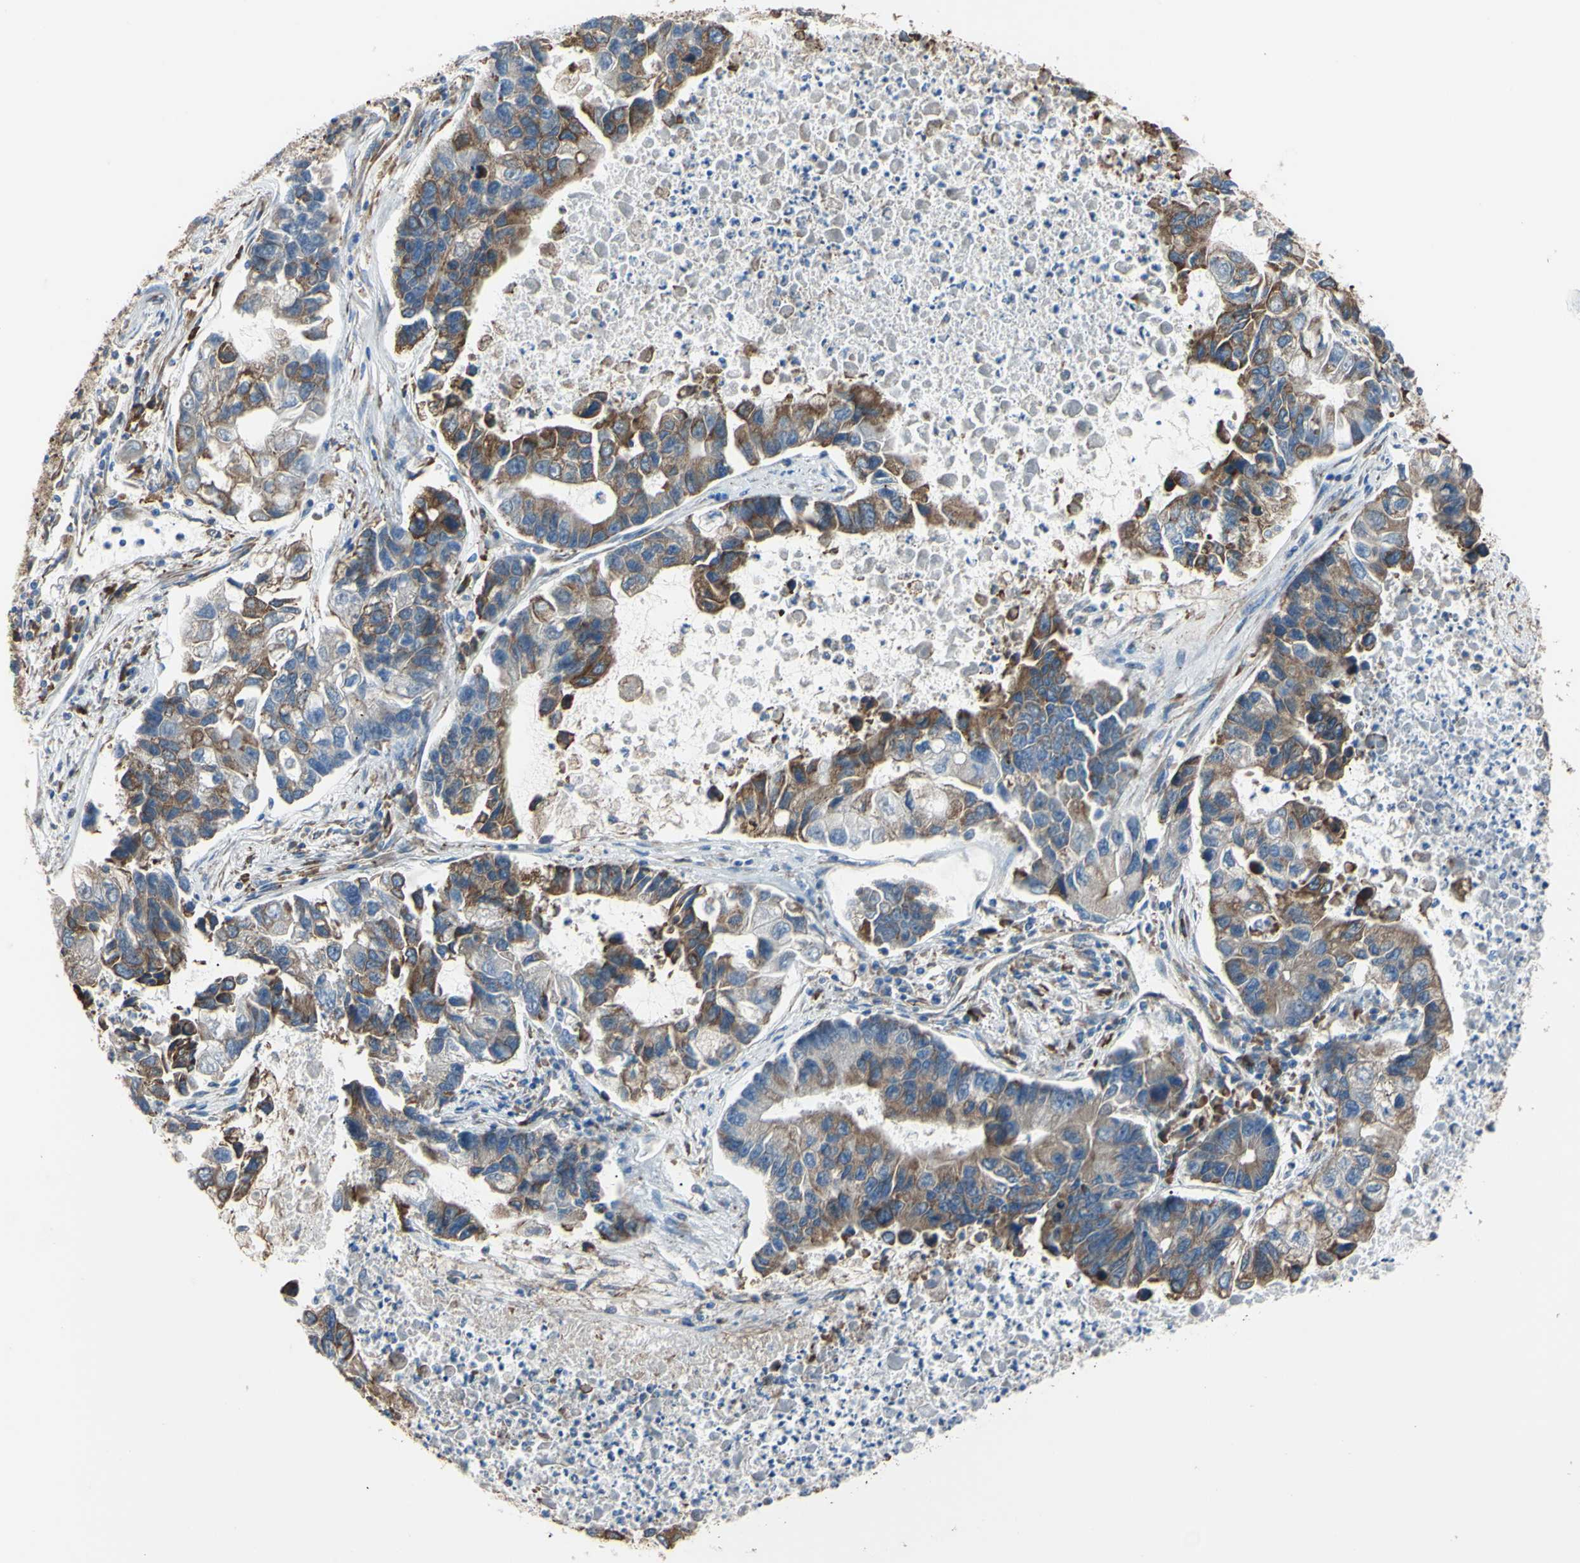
{"staining": {"intensity": "moderate", "quantity": ">75%", "location": "cytoplasmic/membranous"}, "tissue": "lung cancer", "cell_type": "Tumor cells", "image_type": "cancer", "snomed": [{"axis": "morphology", "description": "Adenocarcinoma, NOS"}, {"axis": "topography", "description": "Lung"}], "caption": "A medium amount of moderate cytoplasmic/membranous staining is seen in about >75% of tumor cells in adenocarcinoma (lung) tissue.", "gene": "BMF", "patient": {"sex": "female", "age": 51}}